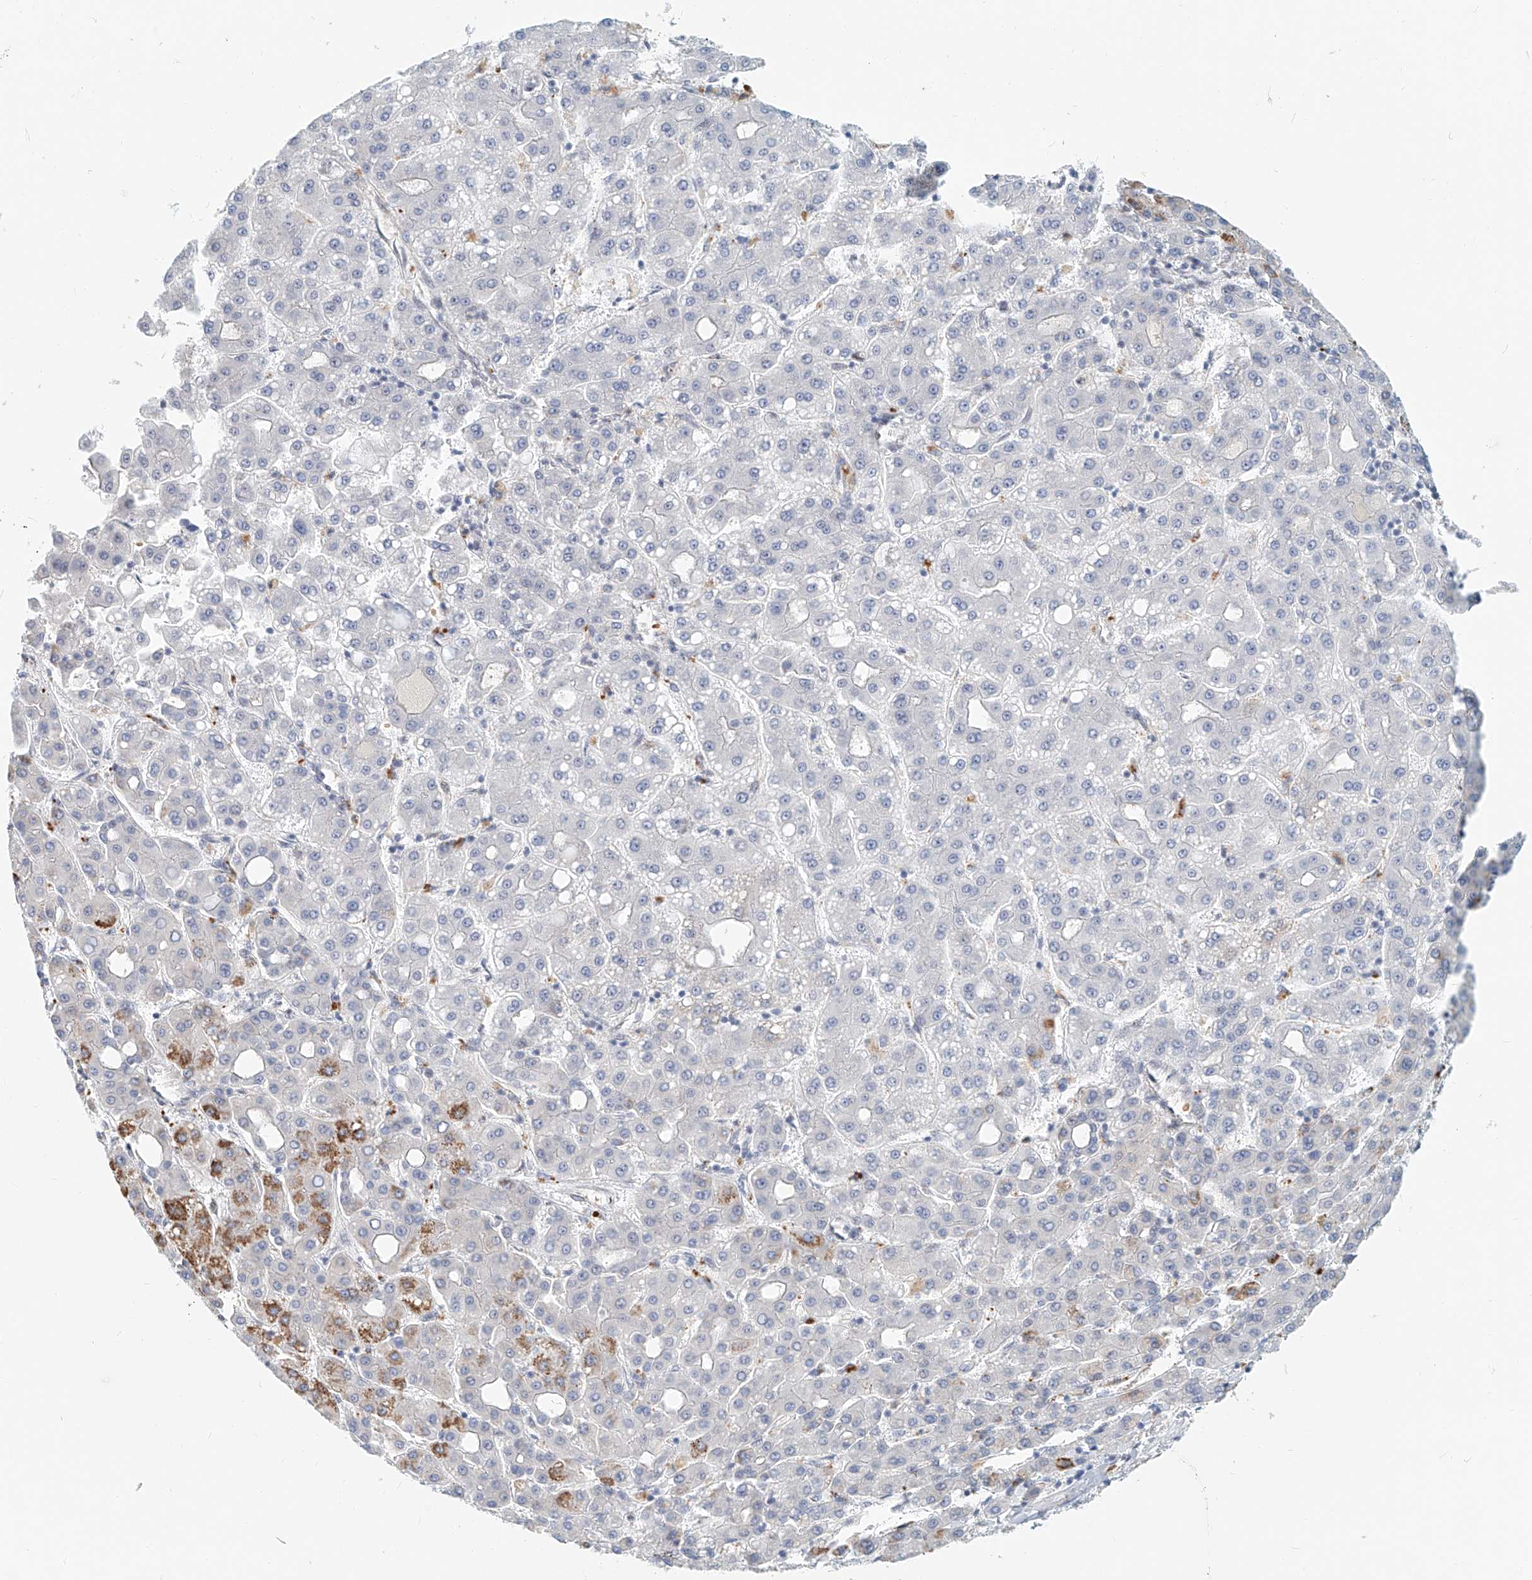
{"staining": {"intensity": "moderate", "quantity": "<25%", "location": "cytoplasmic/membranous"}, "tissue": "liver cancer", "cell_type": "Tumor cells", "image_type": "cancer", "snomed": [{"axis": "morphology", "description": "Carcinoma, Hepatocellular, NOS"}, {"axis": "topography", "description": "Liver"}], "caption": "Hepatocellular carcinoma (liver) was stained to show a protein in brown. There is low levels of moderate cytoplasmic/membranous staining in about <25% of tumor cells.", "gene": "SASH1", "patient": {"sex": "male", "age": 65}}